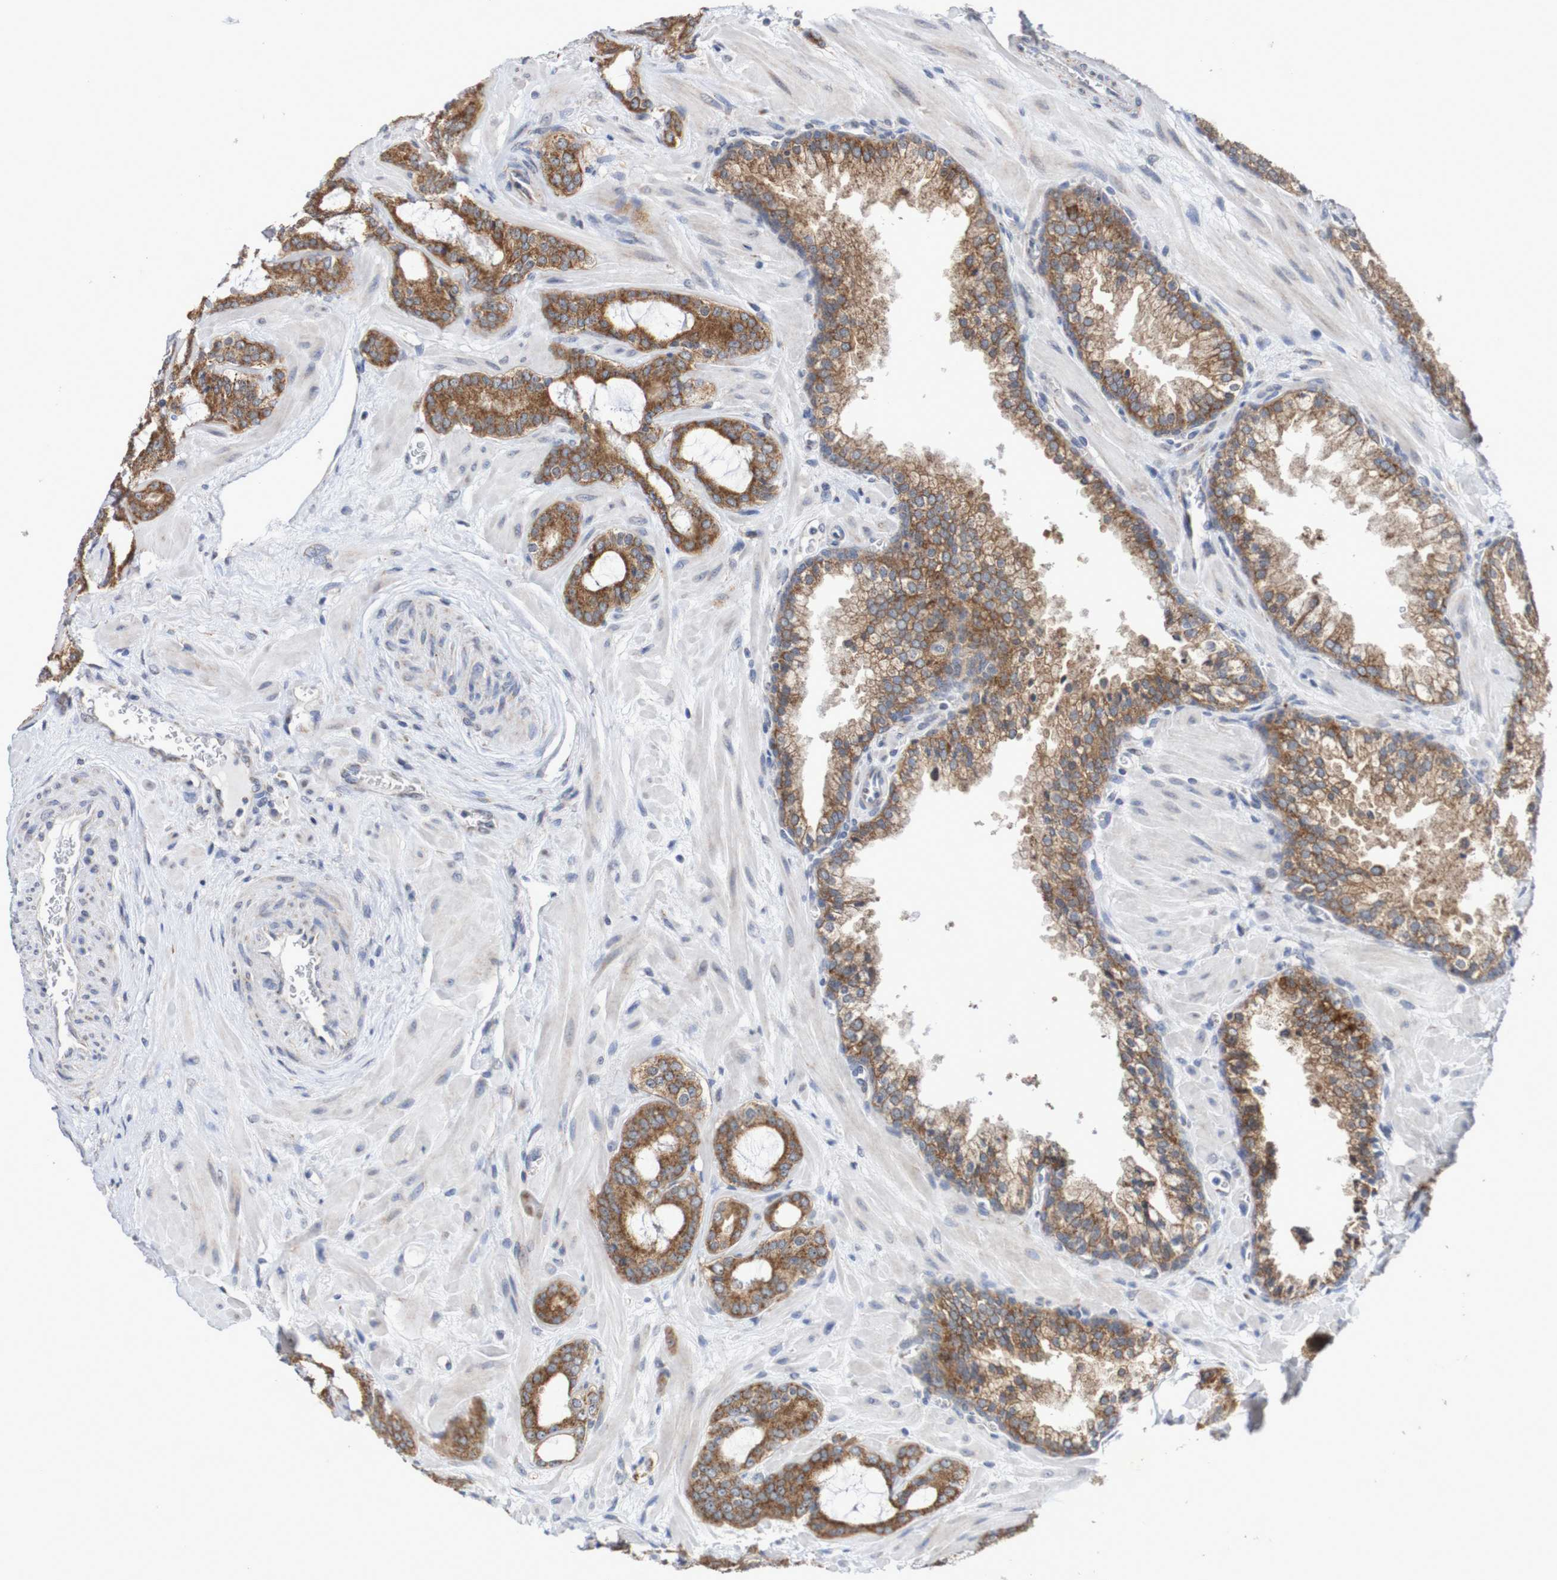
{"staining": {"intensity": "strong", "quantity": ">75%", "location": "cytoplasmic/membranous"}, "tissue": "prostate cancer", "cell_type": "Tumor cells", "image_type": "cancer", "snomed": [{"axis": "morphology", "description": "Adenocarcinoma, Low grade"}, {"axis": "topography", "description": "Prostate"}], "caption": "Immunohistochemistry (IHC) histopathology image of low-grade adenocarcinoma (prostate) stained for a protein (brown), which exhibits high levels of strong cytoplasmic/membranous expression in approximately >75% of tumor cells.", "gene": "DVL1", "patient": {"sex": "male", "age": 63}}